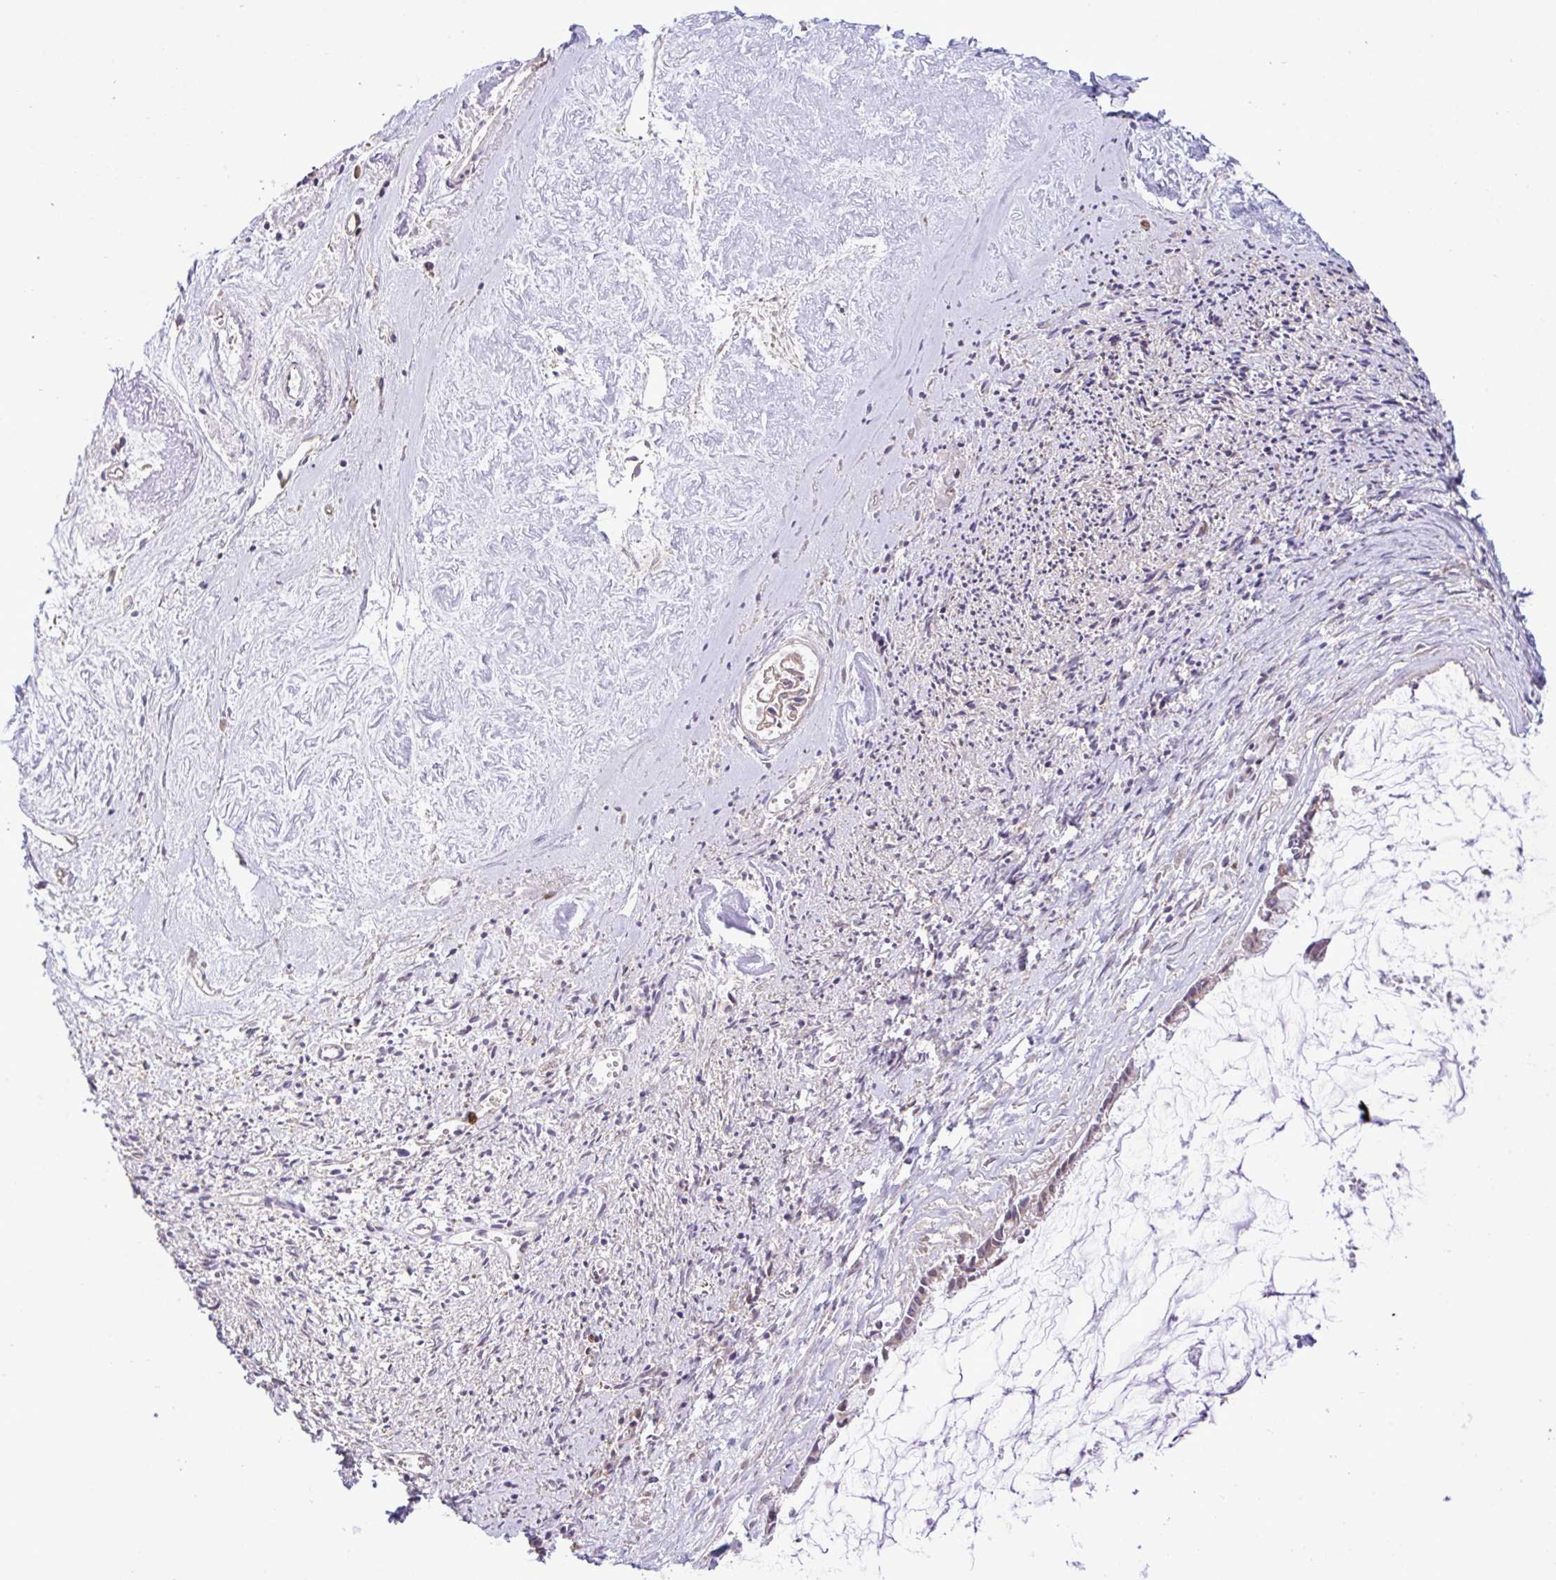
{"staining": {"intensity": "weak", "quantity": "<25%", "location": "cytoplasmic/membranous"}, "tissue": "ovarian cancer", "cell_type": "Tumor cells", "image_type": "cancer", "snomed": [{"axis": "morphology", "description": "Cystadenocarcinoma, mucinous, NOS"}, {"axis": "topography", "description": "Ovary"}], "caption": "This is a micrograph of immunohistochemistry staining of ovarian cancer, which shows no positivity in tumor cells.", "gene": "CMPK1", "patient": {"sex": "female", "age": 90}}